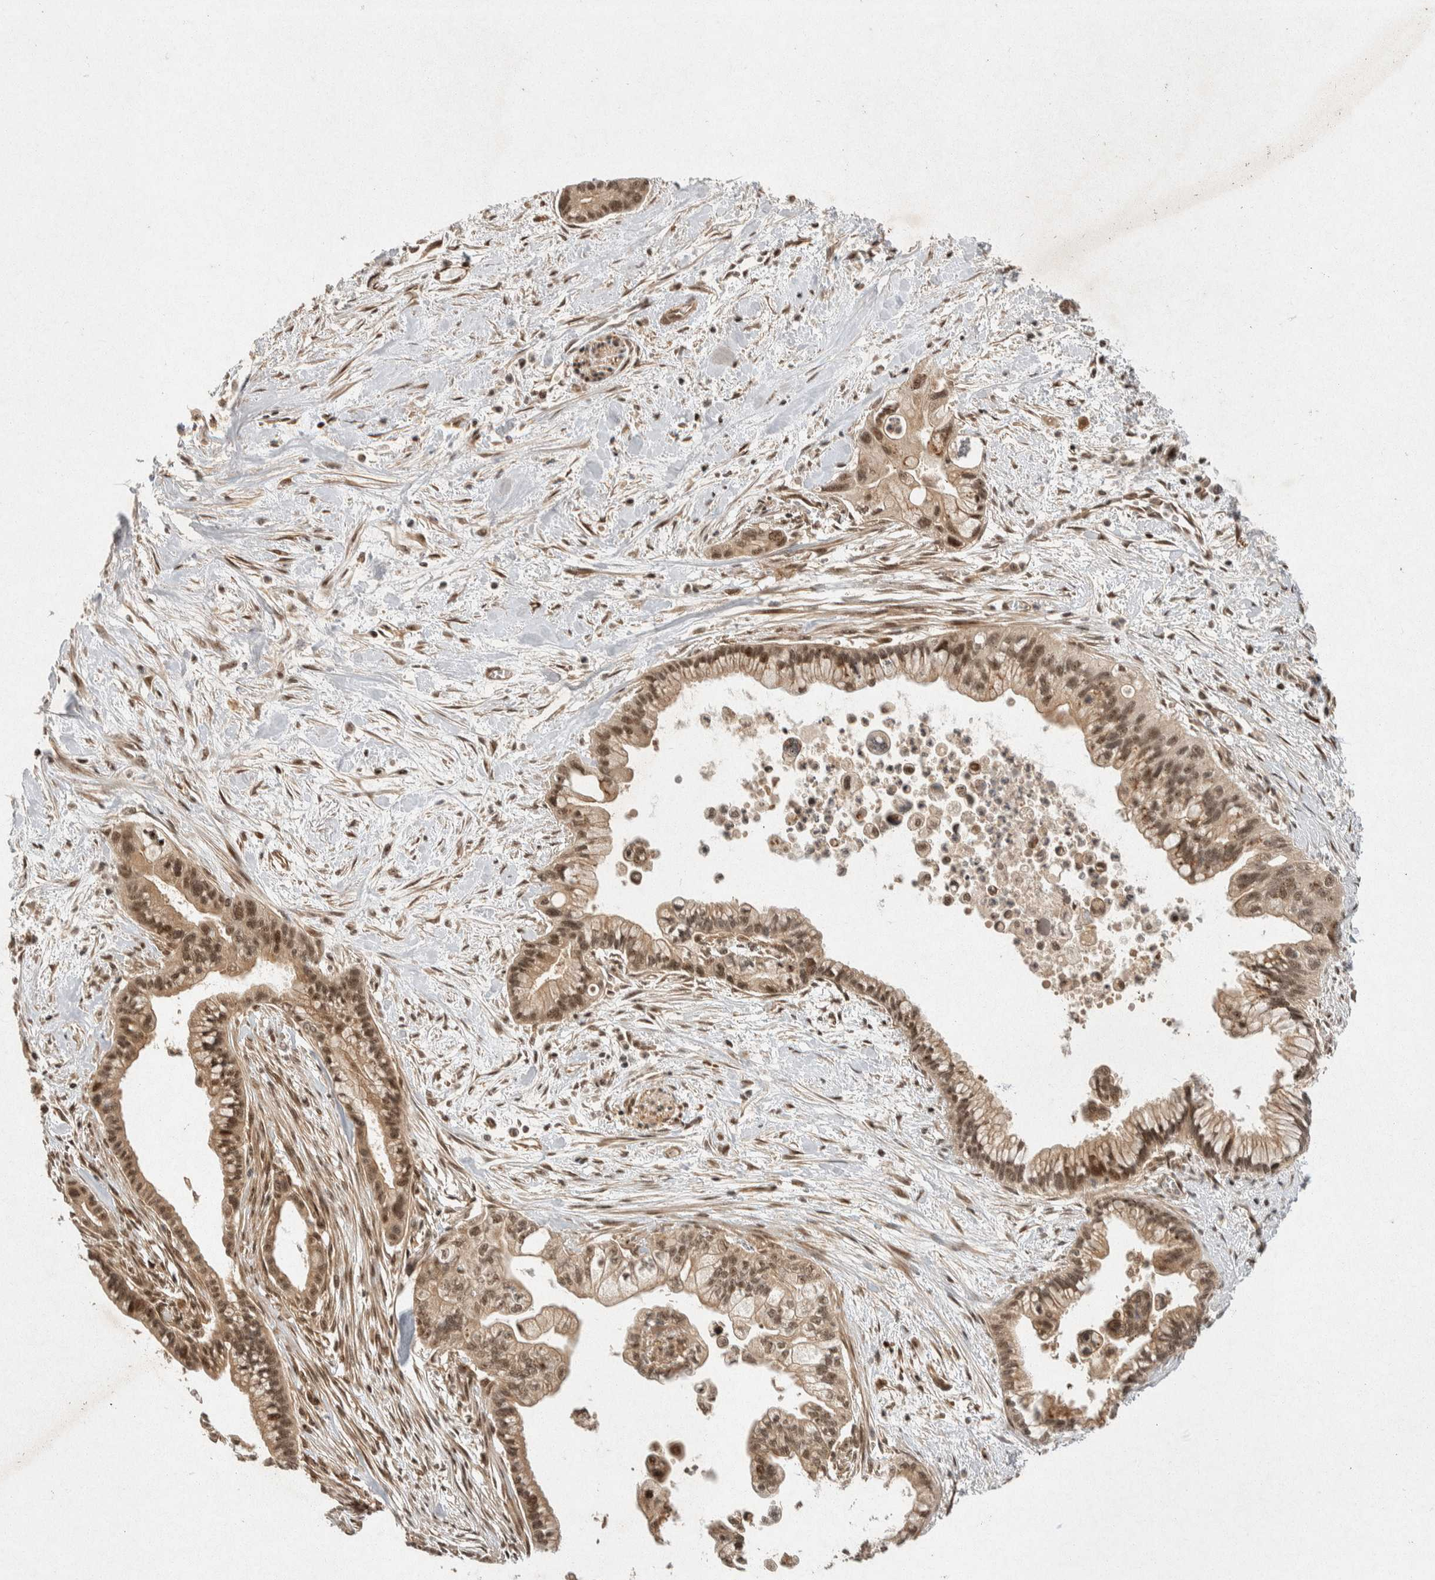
{"staining": {"intensity": "moderate", "quantity": ">75%", "location": "cytoplasmic/membranous,nuclear"}, "tissue": "pancreatic cancer", "cell_type": "Tumor cells", "image_type": "cancer", "snomed": [{"axis": "morphology", "description": "Adenocarcinoma, NOS"}, {"axis": "topography", "description": "Pancreas"}], "caption": "The micrograph exhibits immunohistochemical staining of pancreatic cancer. There is moderate cytoplasmic/membranous and nuclear staining is seen in about >75% of tumor cells.", "gene": "TOR1B", "patient": {"sex": "male", "age": 70}}